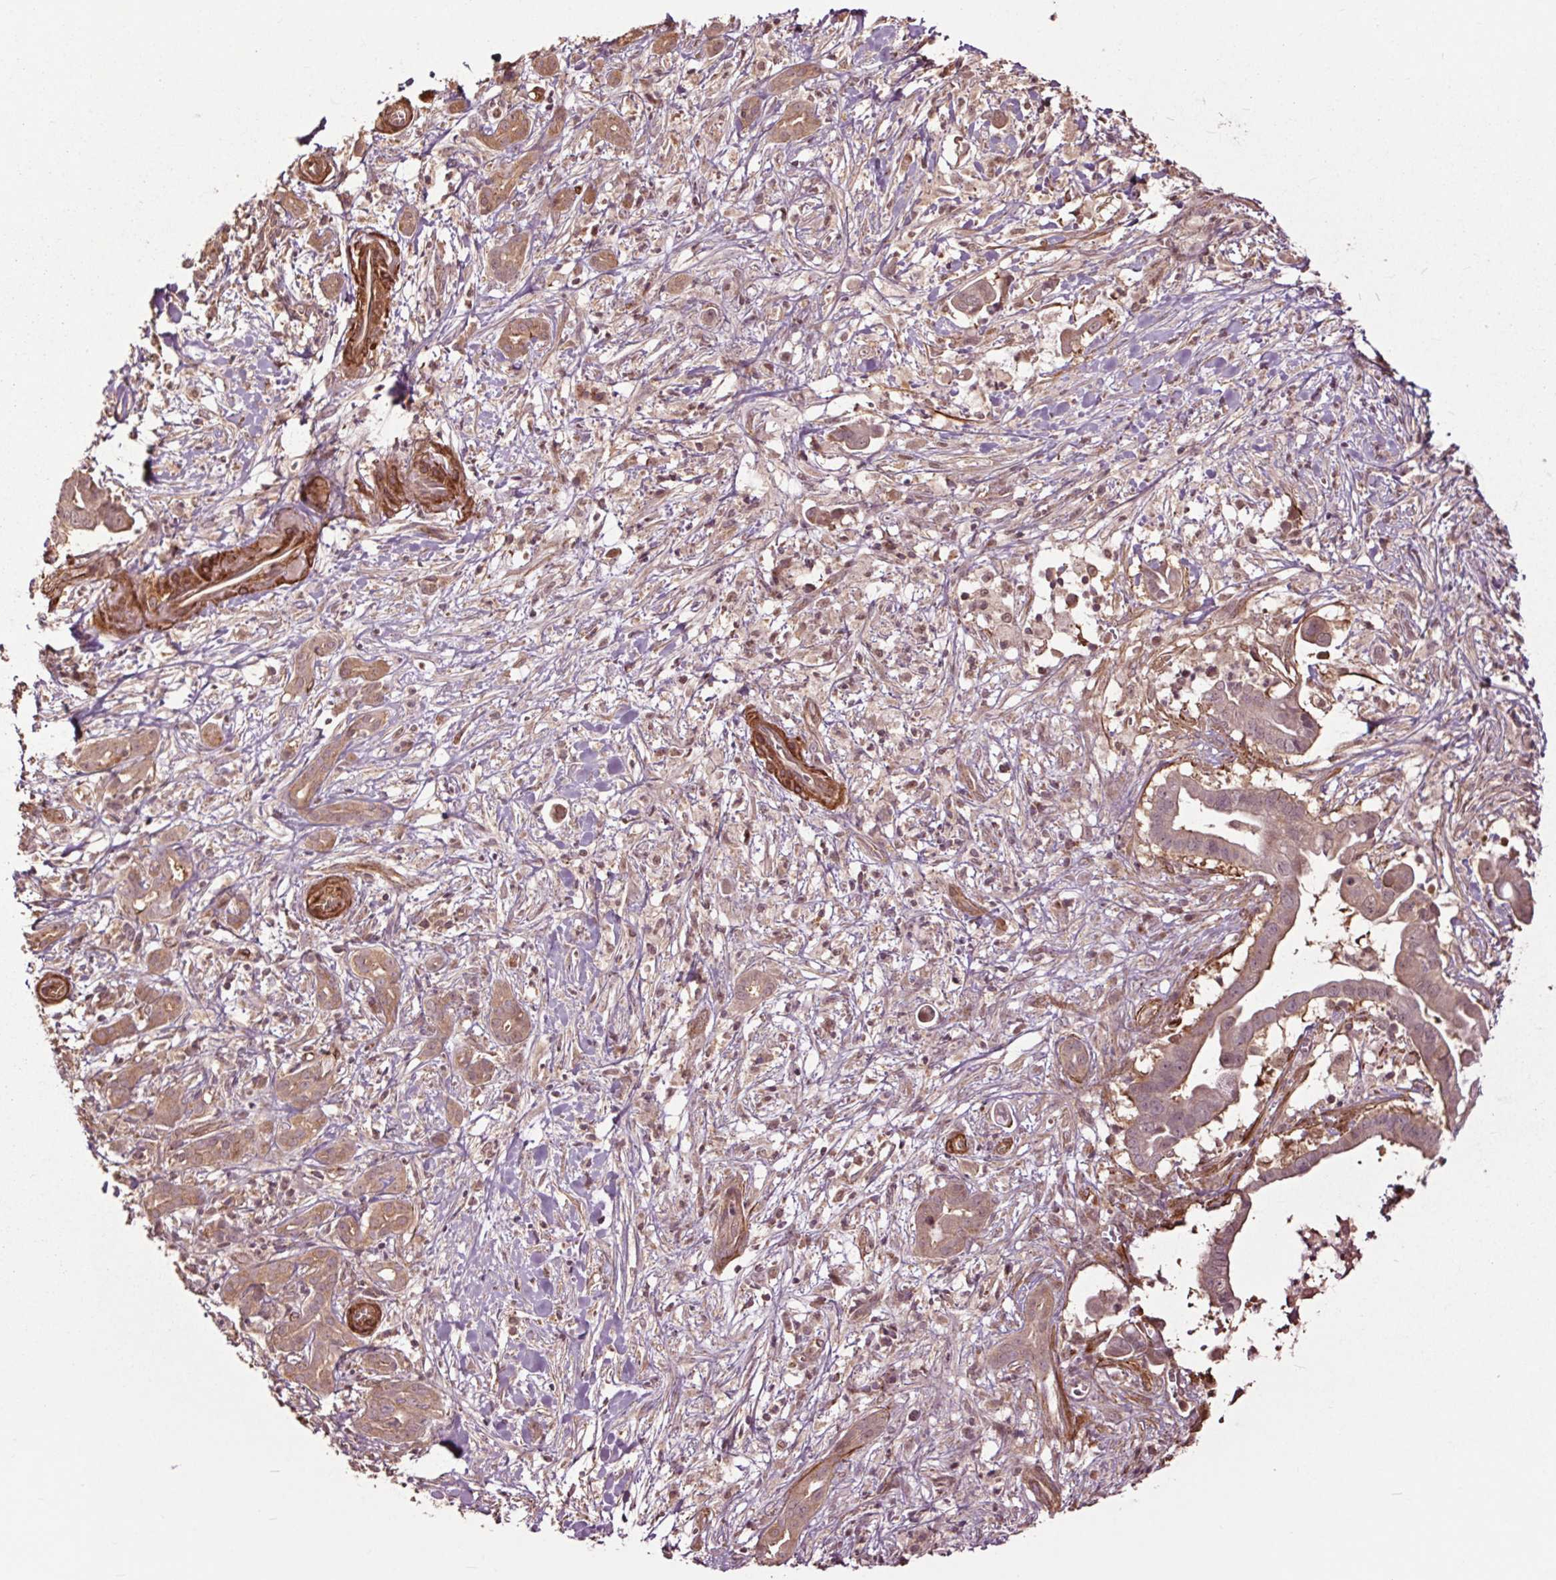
{"staining": {"intensity": "moderate", "quantity": ">75%", "location": "cytoplasmic/membranous"}, "tissue": "pancreatic cancer", "cell_type": "Tumor cells", "image_type": "cancer", "snomed": [{"axis": "morphology", "description": "Adenocarcinoma, NOS"}, {"axis": "topography", "description": "Pancreas"}], "caption": "Immunohistochemistry of human pancreatic adenocarcinoma demonstrates medium levels of moderate cytoplasmic/membranous expression in approximately >75% of tumor cells.", "gene": "CEP95", "patient": {"sex": "male", "age": 61}}